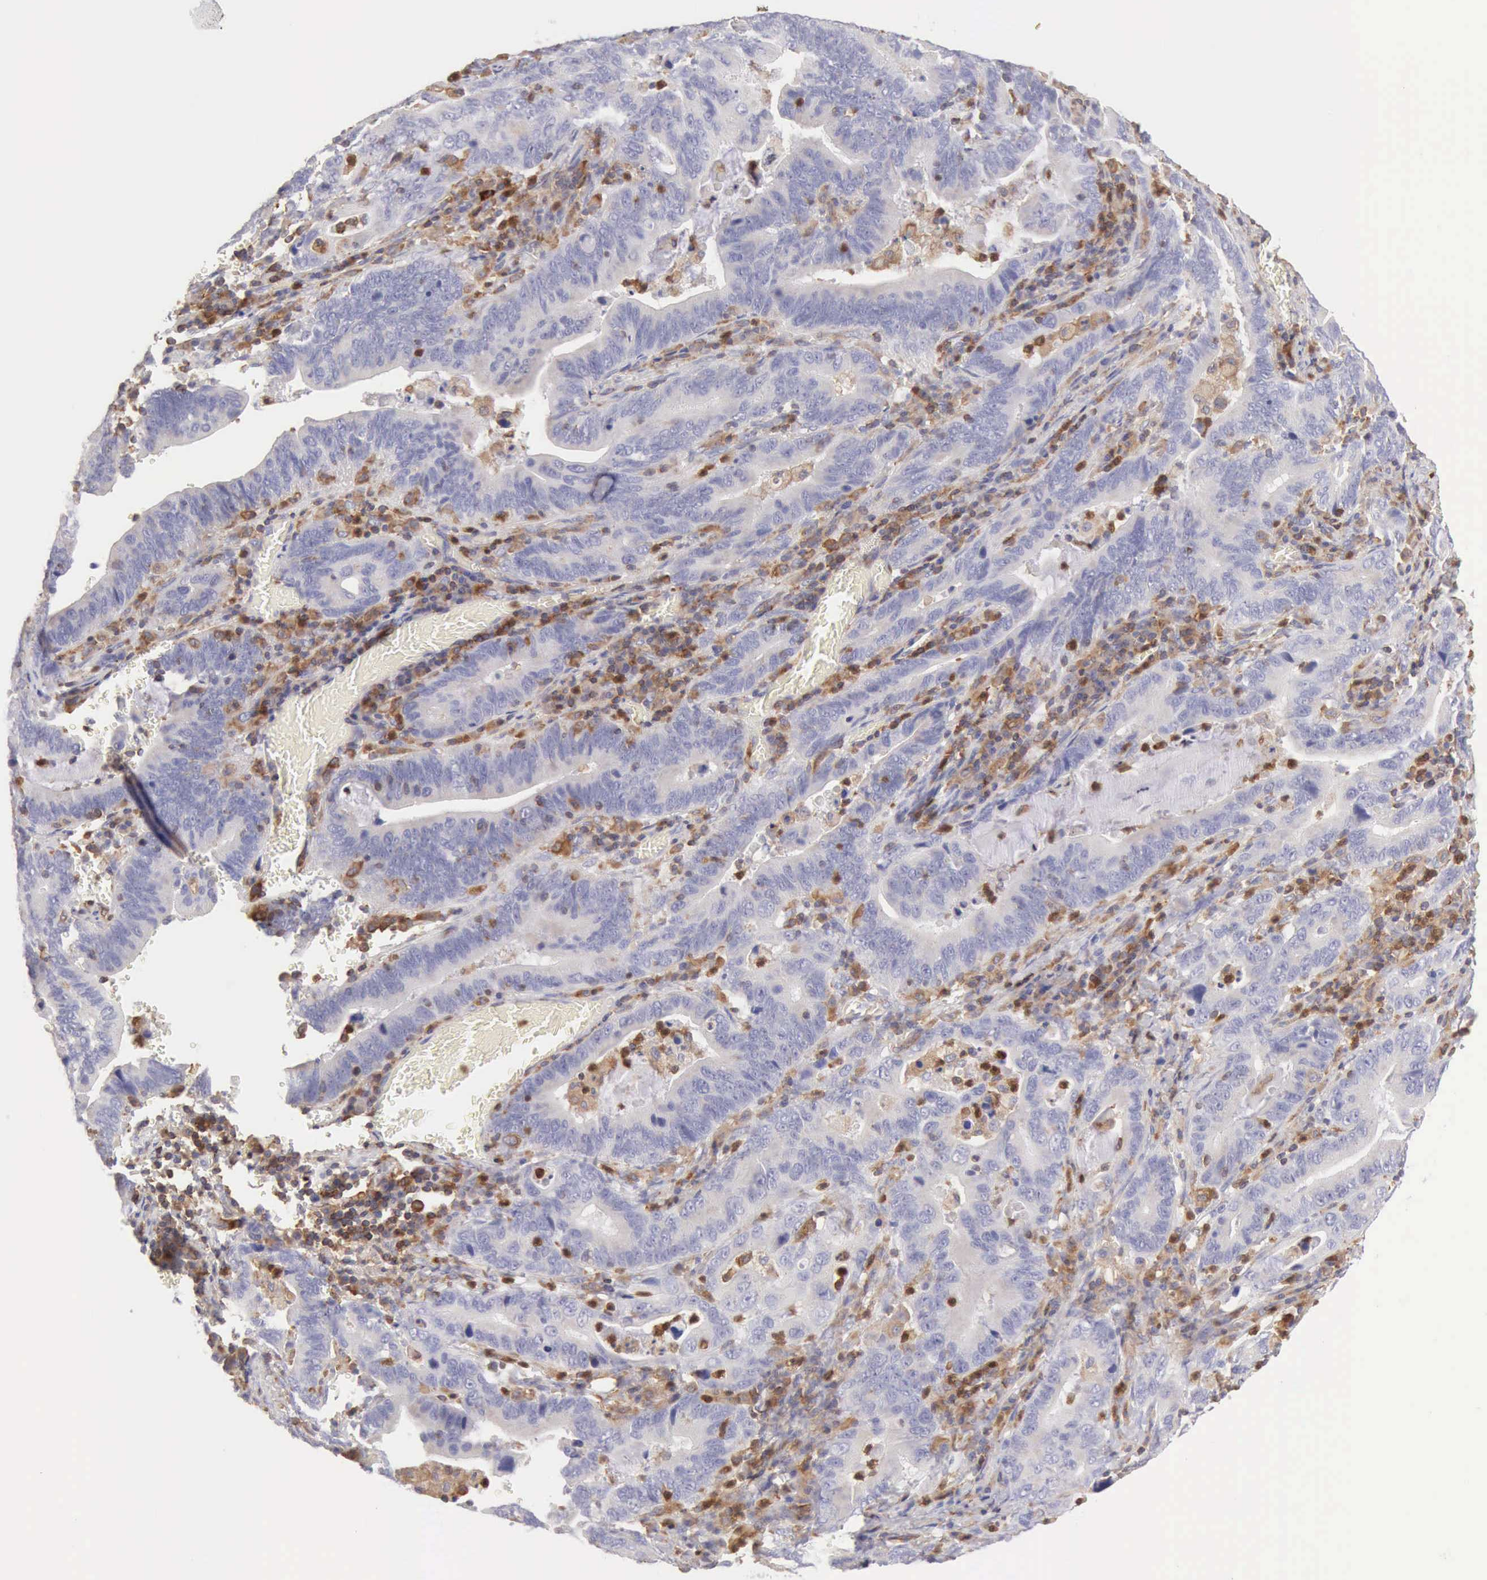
{"staining": {"intensity": "negative", "quantity": "none", "location": "none"}, "tissue": "stomach cancer", "cell_type": "Tumor cells", "image_type": "cancer", "snomed": [{"axis": "morphology", "description": "Adenocarcinoma, NOS"}, {"axis": "topography", "description": "Stomach, upper"}], "caption": "DAB immunohistochemical staining of human adenocarcinoma (stomach) exhibits no significant staining in tumor cells.", "gene": "ARHGAP4", "patient": {"sex": "male", "age": 63}}